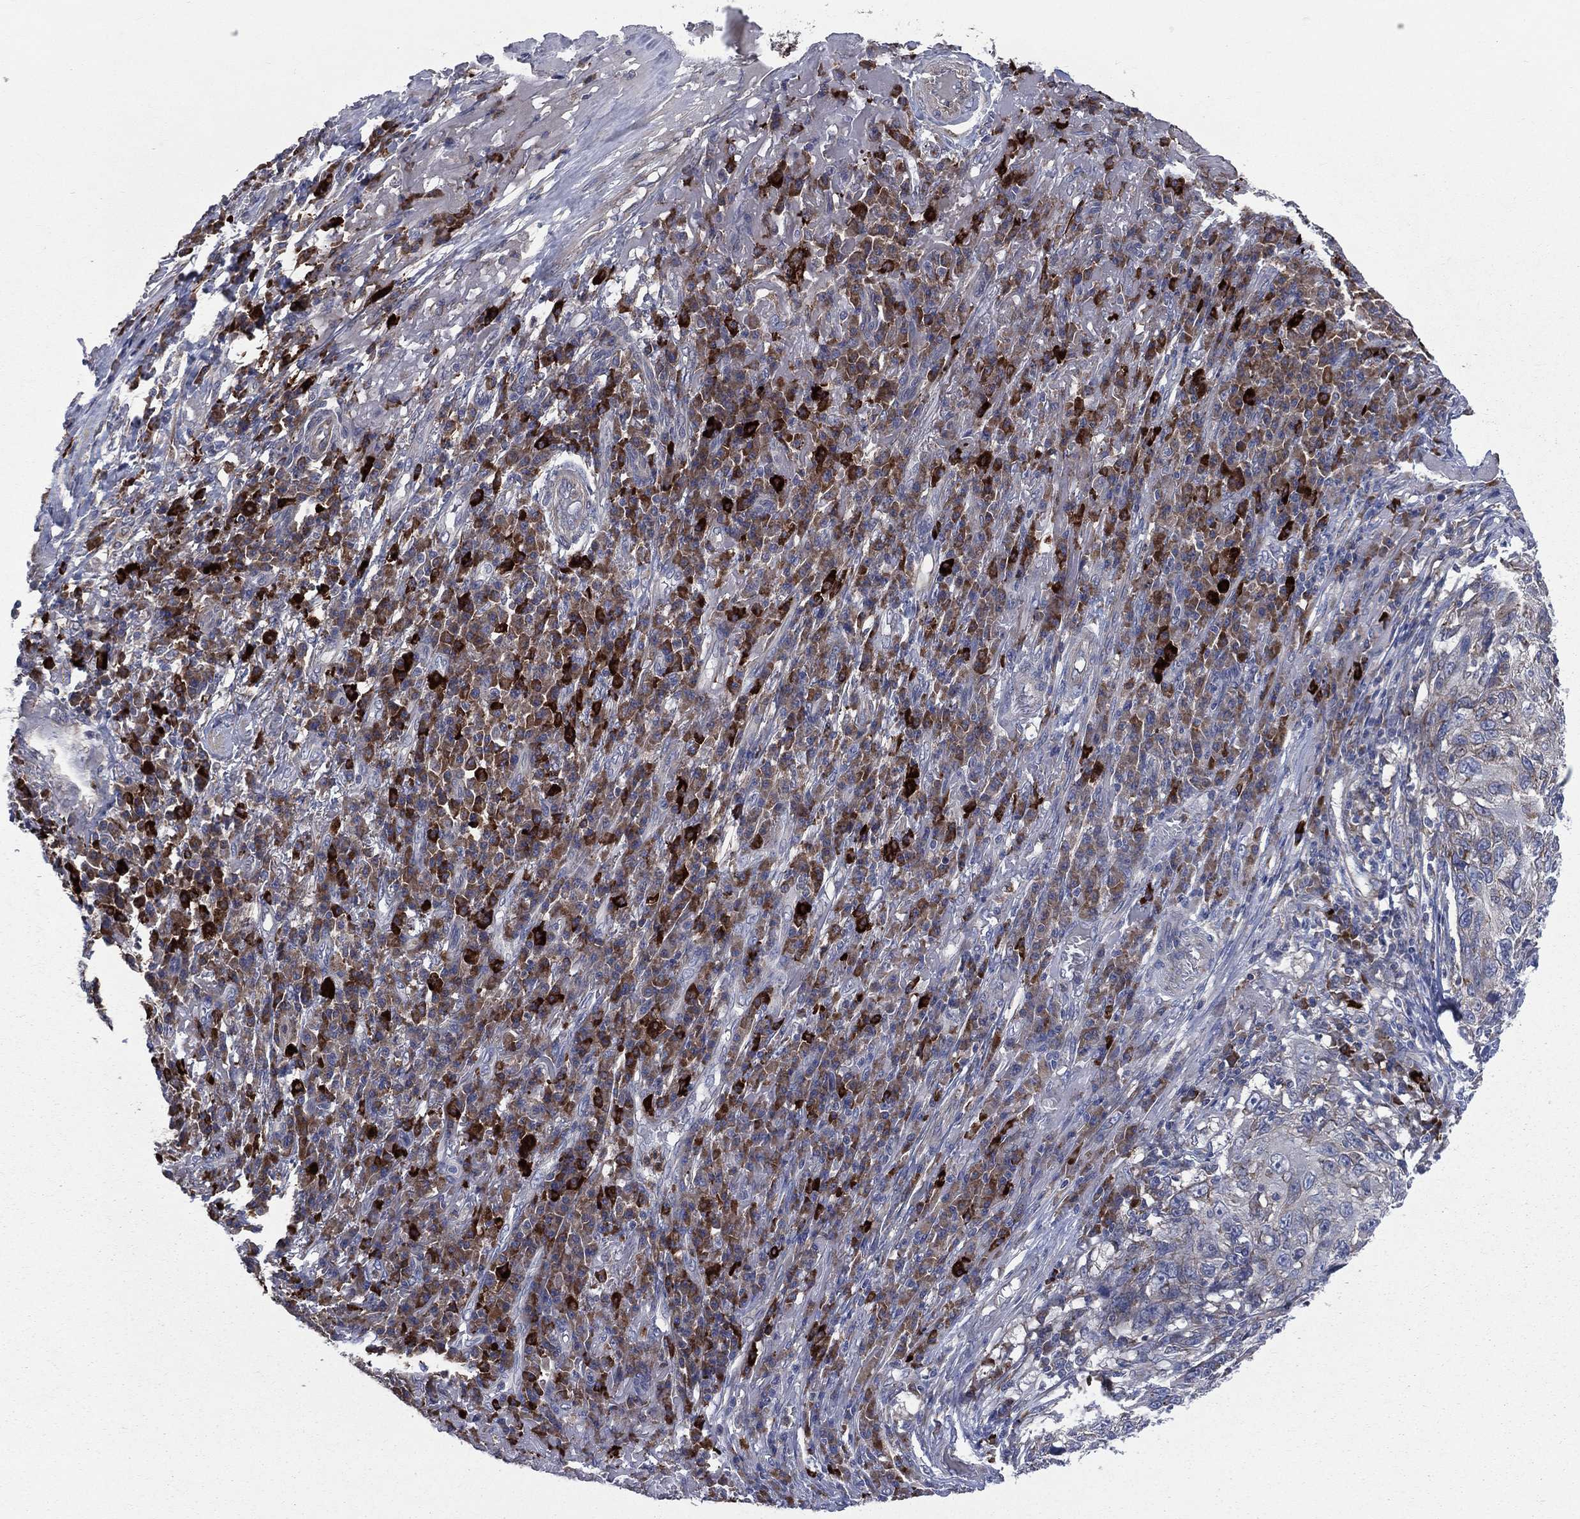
{"staining": {"intensity": "moderate", "quantity": "<25%", "location": "cytoplasmic/membranous"}, "tissue": "skin cancer", "cell_type": "Tumor cells", "image_type": "cancer", "snomed": [{"axis": "morphology", "description": "Squamous cell carcinoma, NOS"}, {"axis": "topography", "description": "Skin"}], "caption": "The photomicrograph exhibits a brown stain indicating the presence of a protein in the cytoplasmic/membranous of tumor cells in skin squamous cell carcinoma. (brown staining indicates protein expression, while blue staining denotes nuclei).", "gene": "CCDC159", "patient": {"sex": "male", "age": 92}}